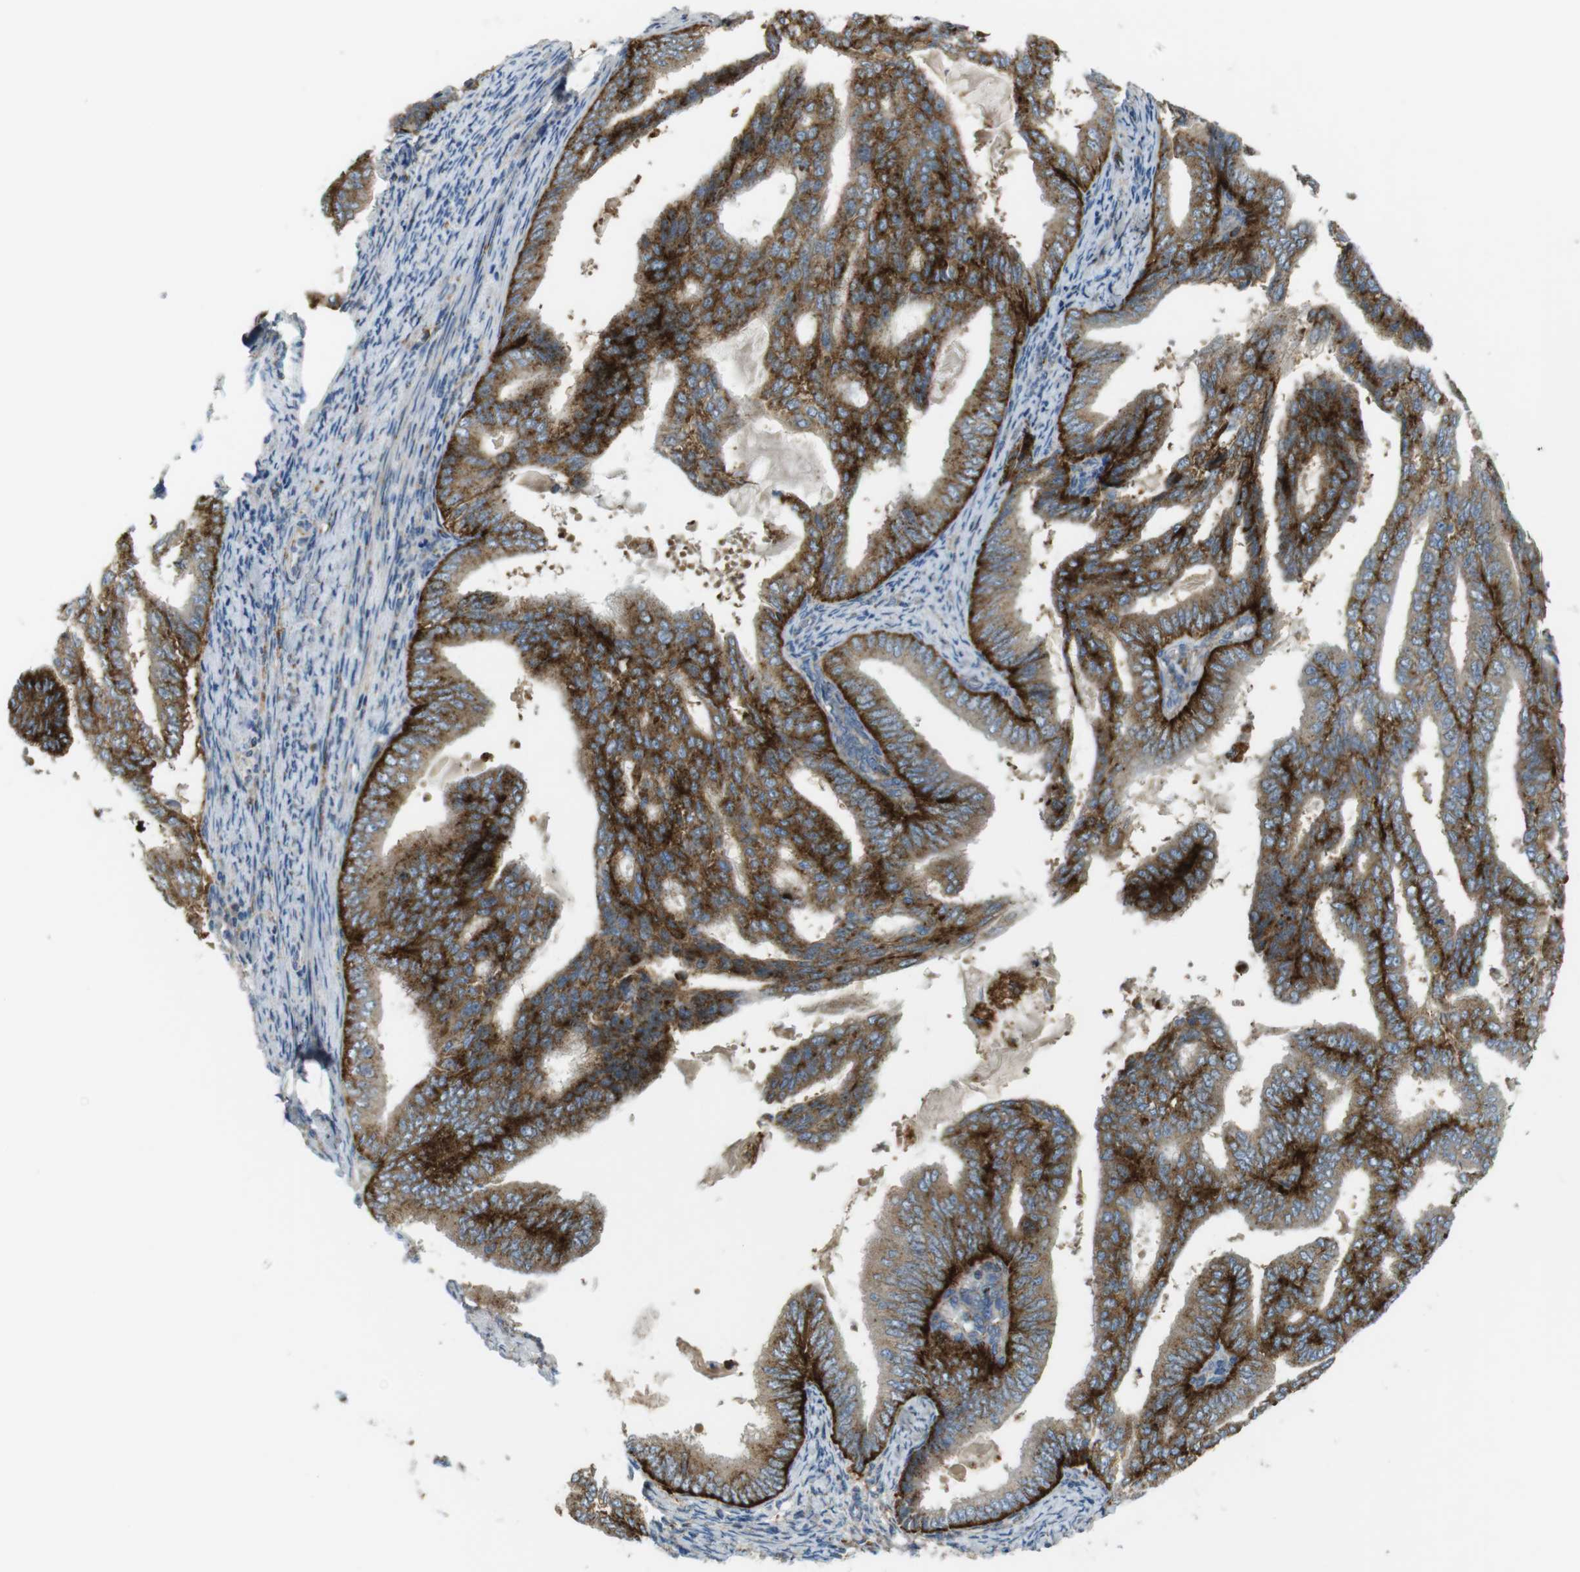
{"staining": {"intensity": "strong", "quantity": ">75%", "location": "cytoplasmic/membranous"}, "tissue": "endometrial cancer", "cell_type": "Tumor cells", "image_type": "cancer", "snomed": [{"axis": "morphology", "description": "Adenocarcinoma, NOS"}, {"axis": "topography", "description": "Endometrium"}], "caption": "Human endometrial adenocarcinoma stained with a protein marker demonstrates strong staining in tumor cells.", "gene": "LAMP1", "patient": {"sex": "female", "age": 58}}